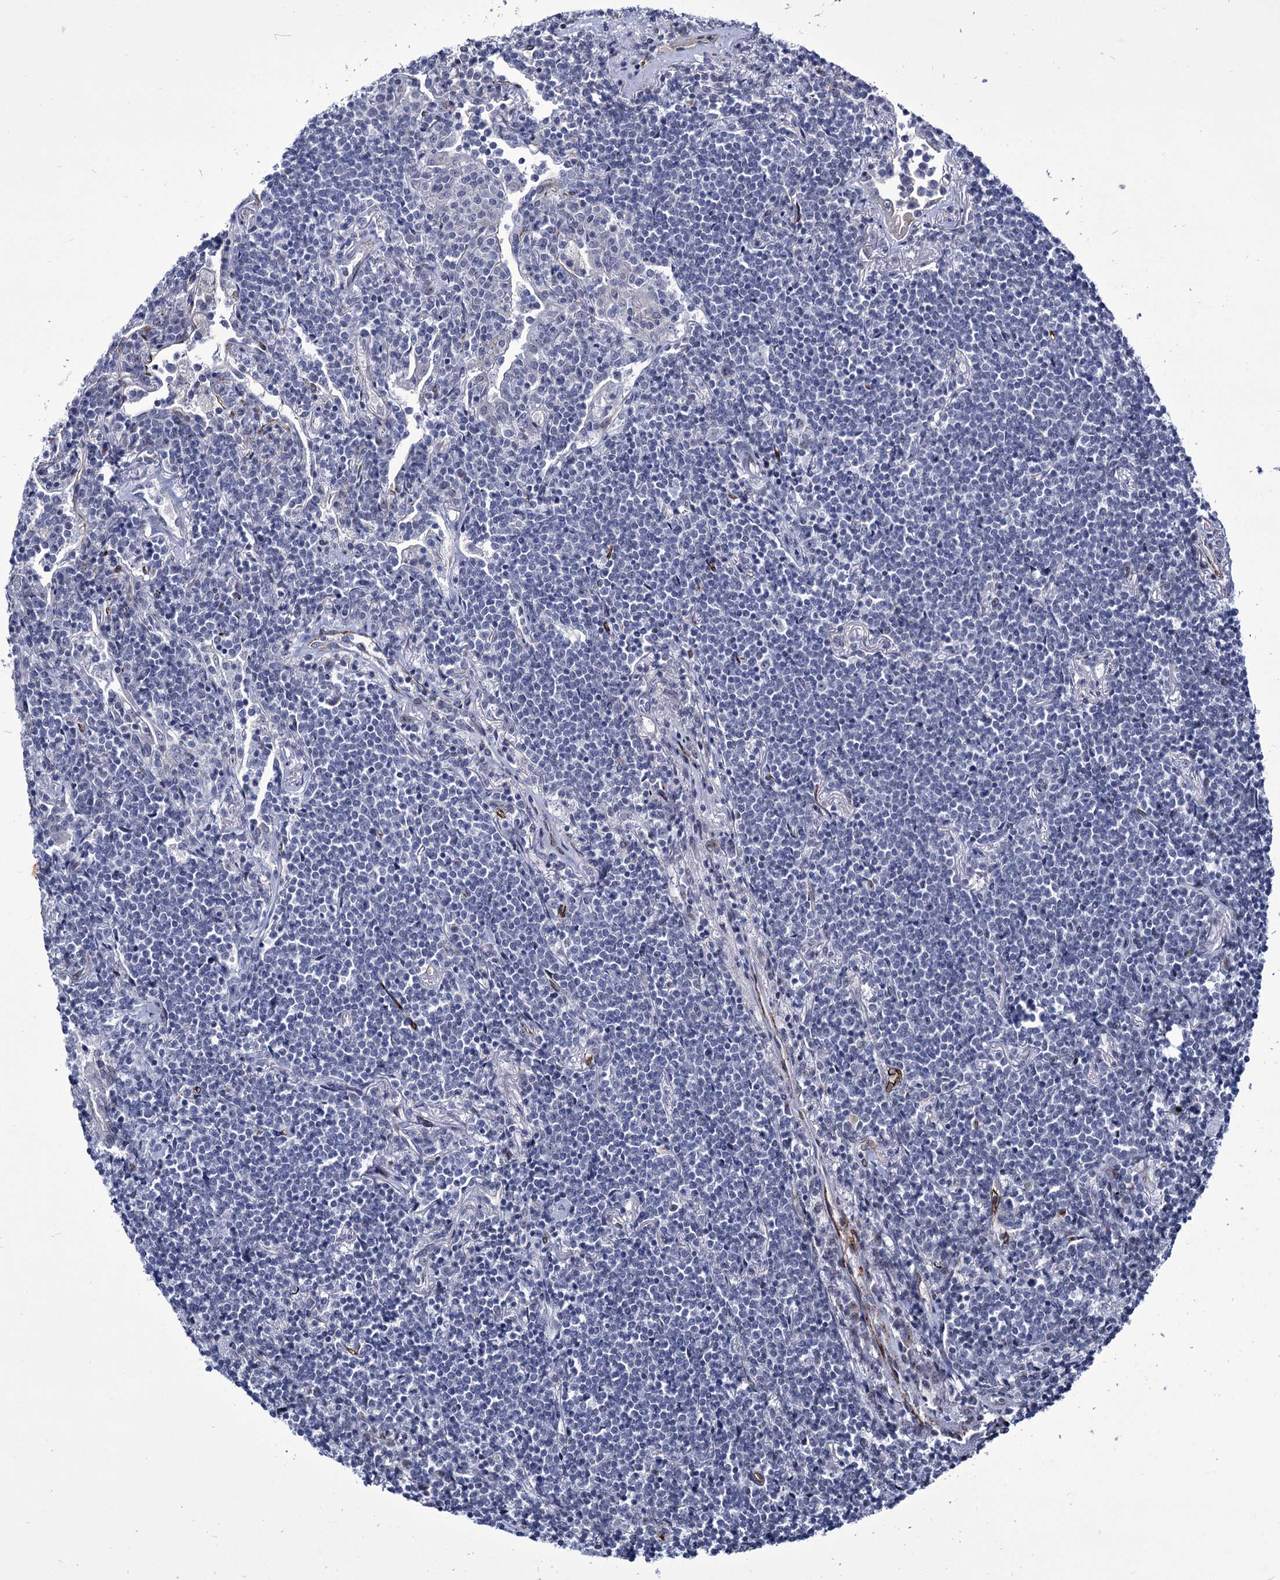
{"staining": {"intensity": "negative", "quantity": "none", "location": "none"}, "tissue": "lymphoma", "cell_type": "Tumor cells", "image_type": "cancer", "snomed": [{"axis": "morphology", "description": "Malignant lymphoma, non-Hodgkin's type, Low grade"}, {"axis": "topography", "description": "Lung"}], "caption": "Malignant lymphoma, non-Hodgkin's type (low-grade) was stained to show a protein in brown. There is no significant expression in tumor cells.", "gene": "ZC3H12C", "patient": {"sex": "female", "age": 71}}